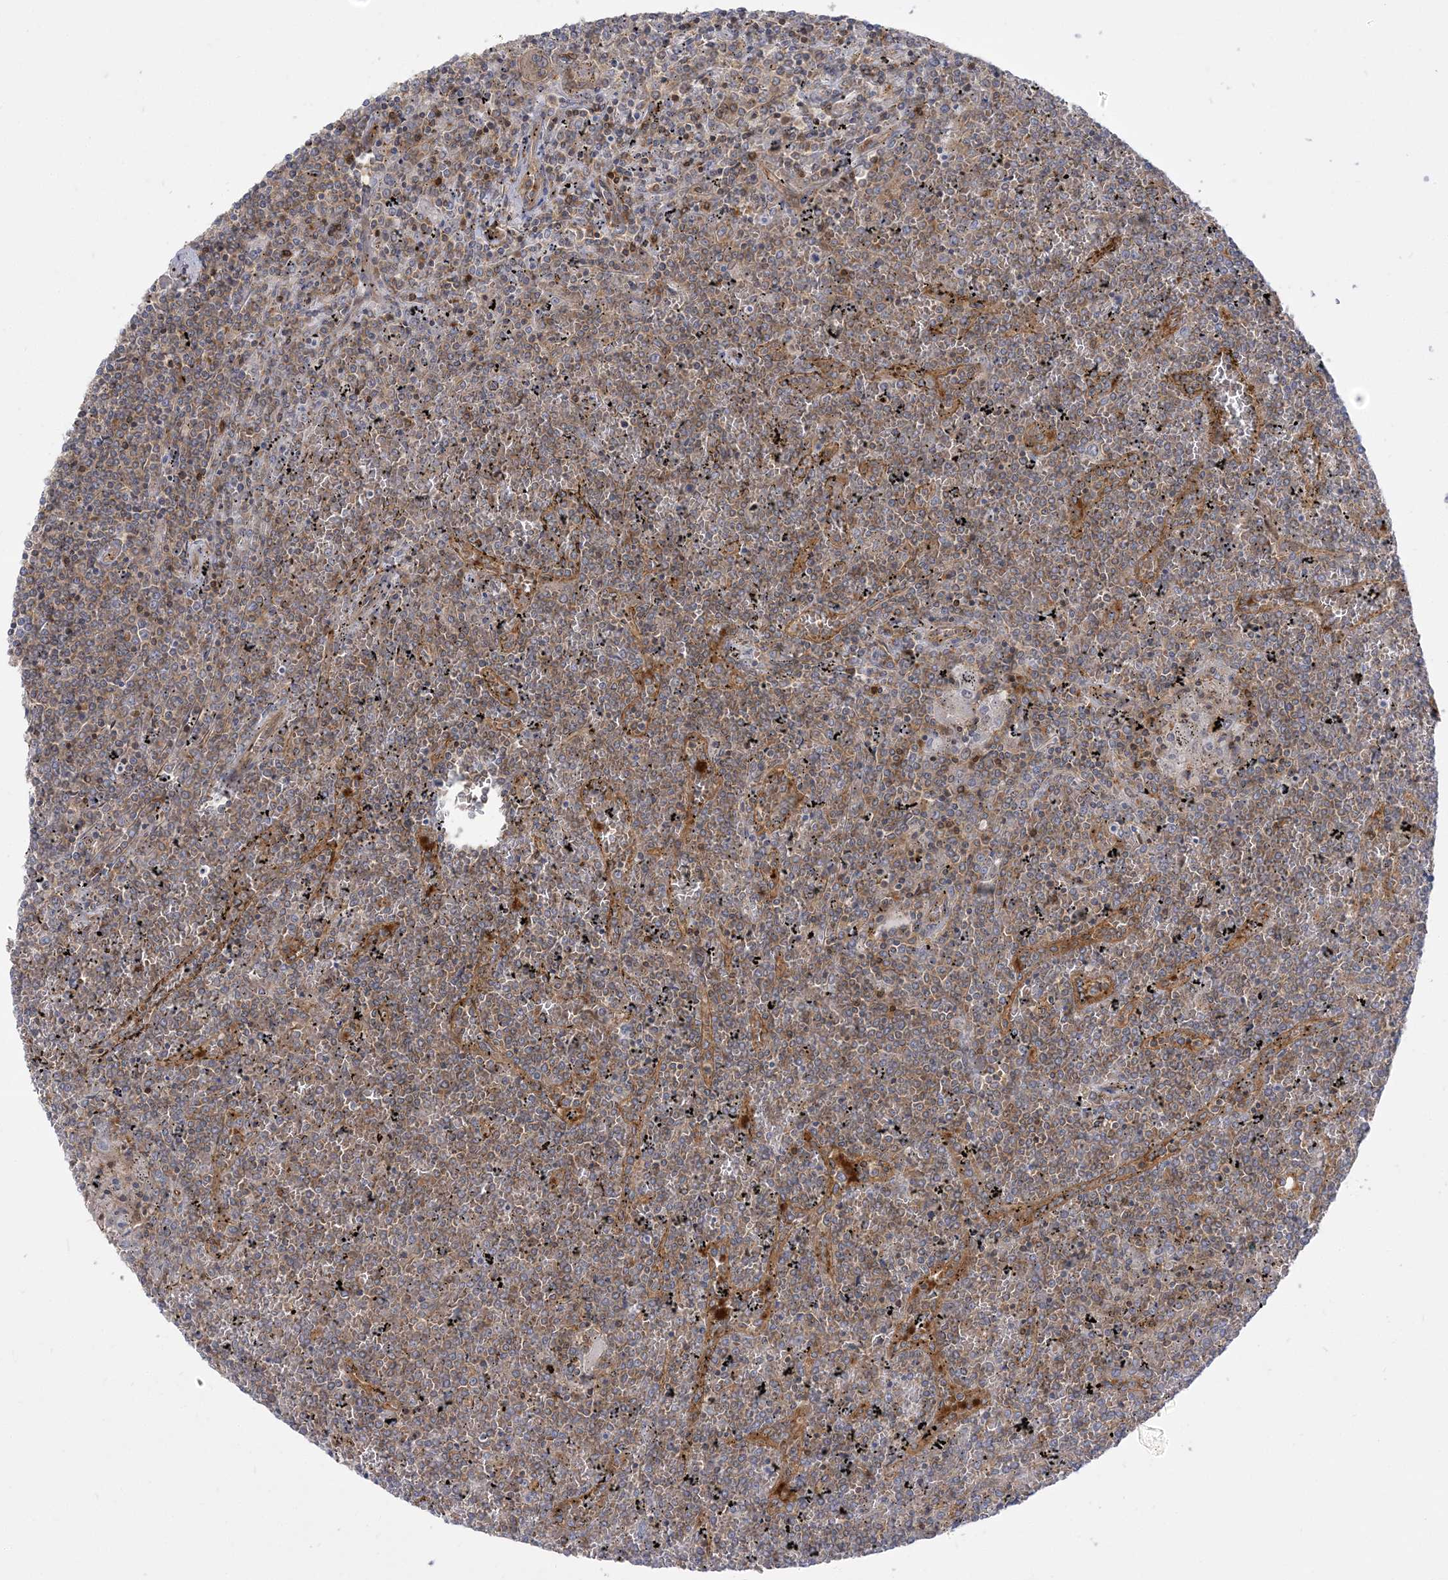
{"staining": {"intensity": "weak", "quantity": "<25%", "location": "cytoplasmic/membranous"}, "tissue": "lymphoma", "cell_type": "Tumor cells", "image_type": "cancer", "snomed": [{"axis": "morphology", "description": "Malignant lymphoma, non-Hodgkin's type, Low grade"}, {"axis": "topography", "description": "Spleen"}], "caption": "IHC image of human malignant lymphoma, non-Hodgkin's type (low-grade) stained for a protein (brown), which shows no positivity in tumor cells. Nuclei are stained in blue.", "gene": "STAM", "patient": {"sex": "female", "age": 19}}